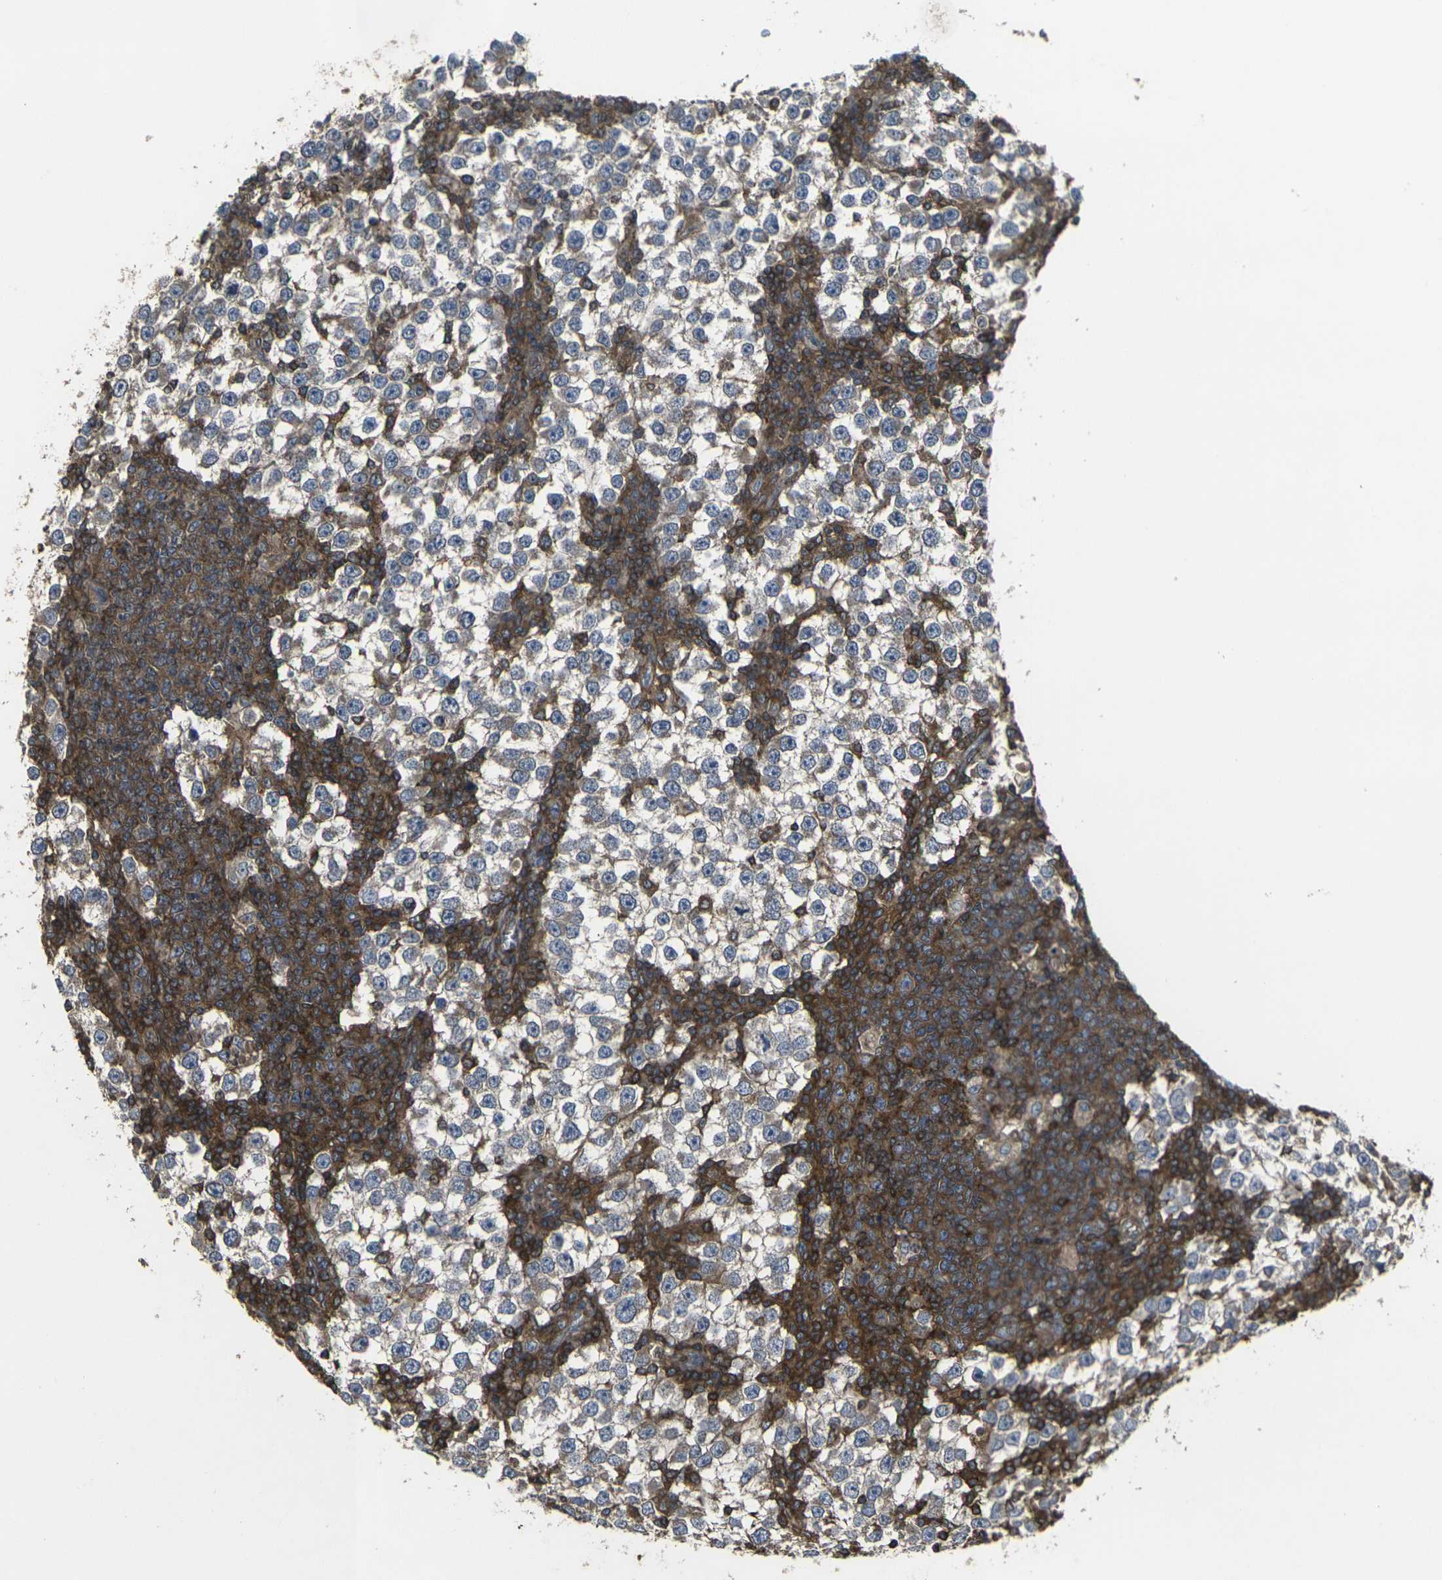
{"staining": {"intensity": "weak", "quantity": "<25%", "location": "cytoplasmic/membranous"}, "tissue": "testis cancer", "cell_type": "Tumor cells", "image_type": "cancer", "snomed": [{"axis": "morphology", "description": "Seminoma, NOS"}, {"axis": "topography", "description": "Testis"}], "caption": "There is no significant staining in tumor cells of testis cancer.", "gene": "PRKACB", "patient": {"sex": "male", "age": 65}}